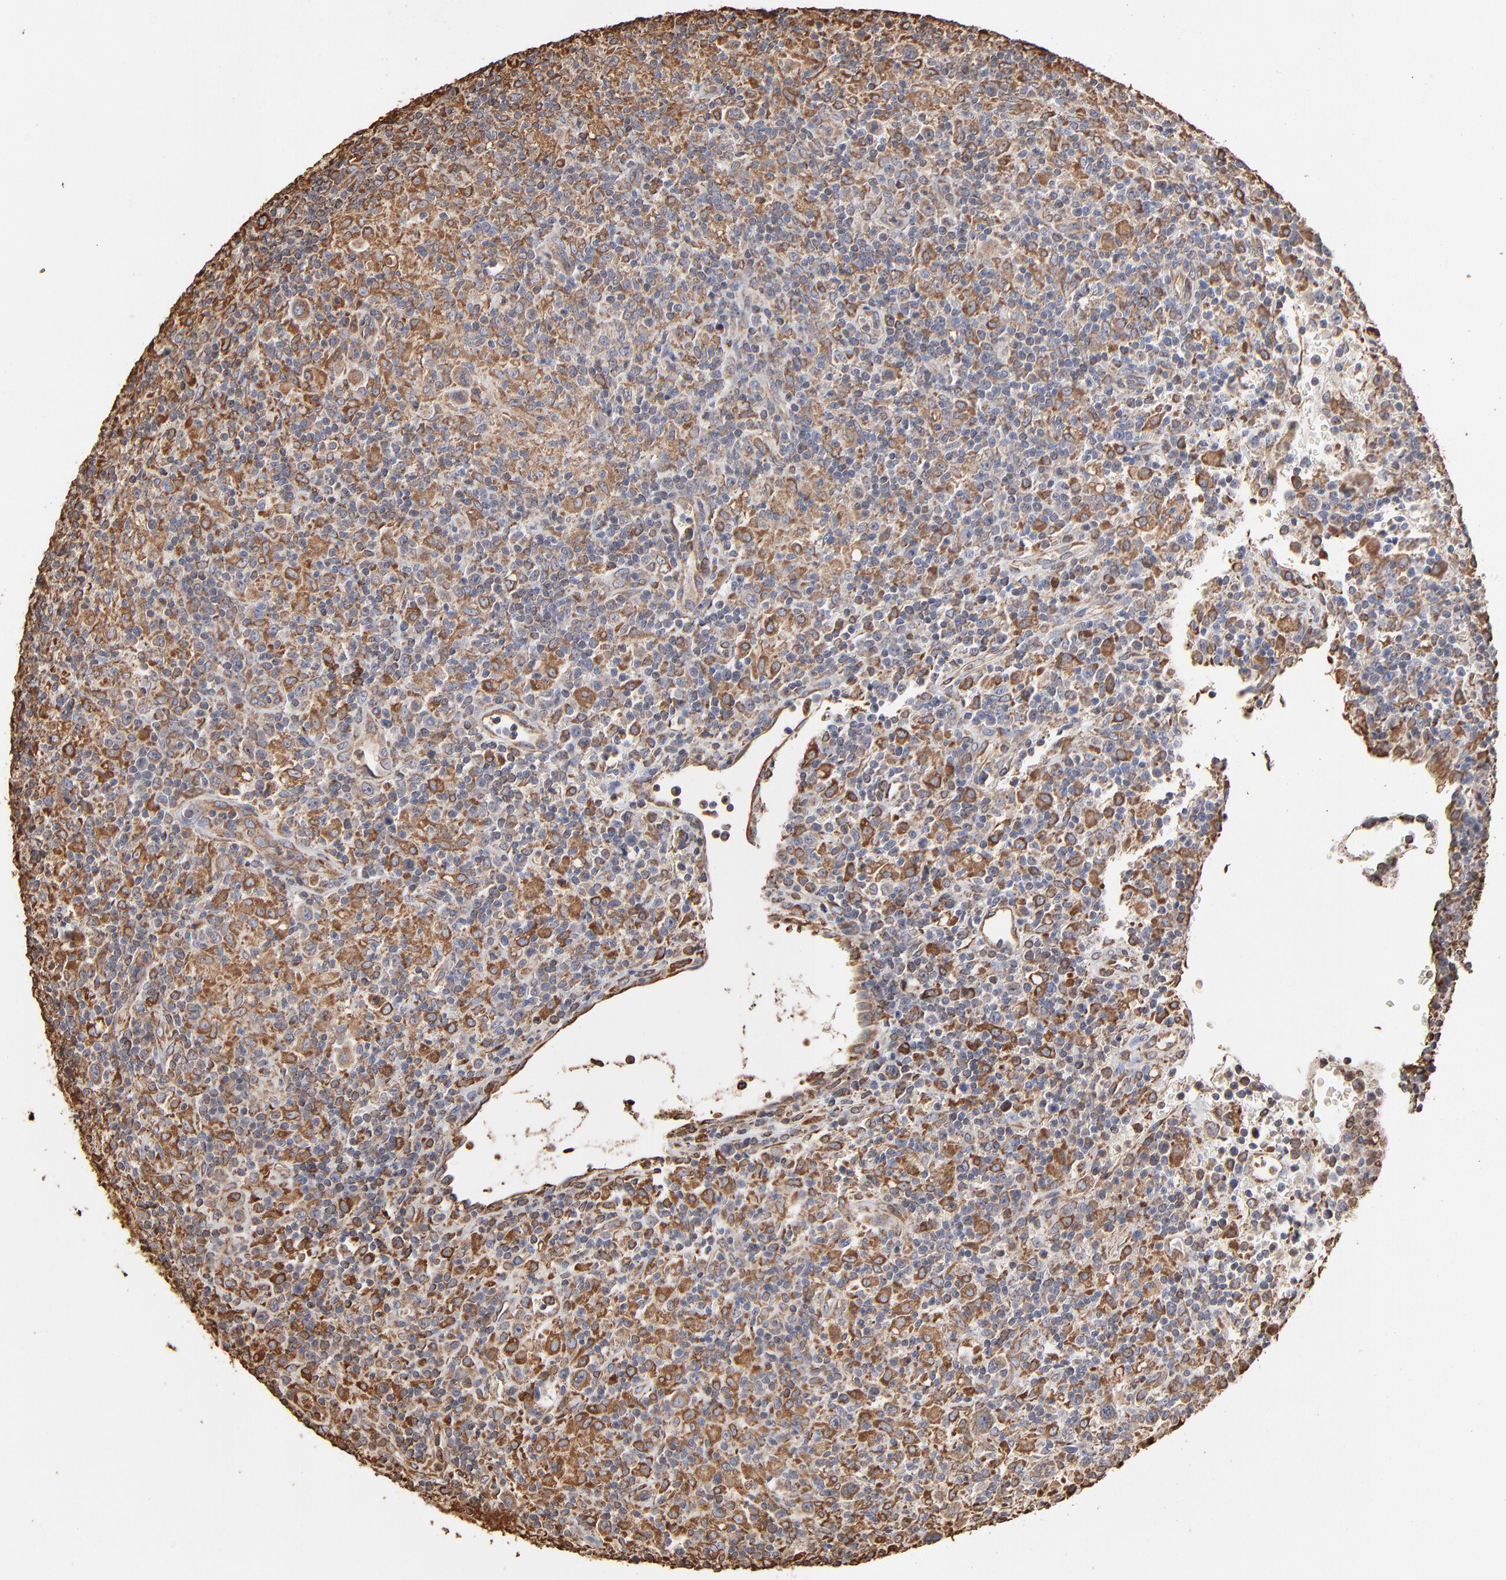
{"staining": {"intensity": "moderate", "quantity": "25%-75%", "location": "cytoplasmic/membranous"}, "tissue": "lymphoma", "cell_type": "Tumor cells", "image_type": "cancer", "snomed": [{"axis": "morphology", "description": "Hodgkin's disease, NOS"}, {"axis": "topography", "description": "Lymph node"}], "caption": "Tumor cells display medium levels of moderate cytoplasmic/membranous positivity in about 25%-75% of cells in human Hodgkin's disease.", "gene": "PDIA3", "patient": {"sex": "male", "age": 65}}